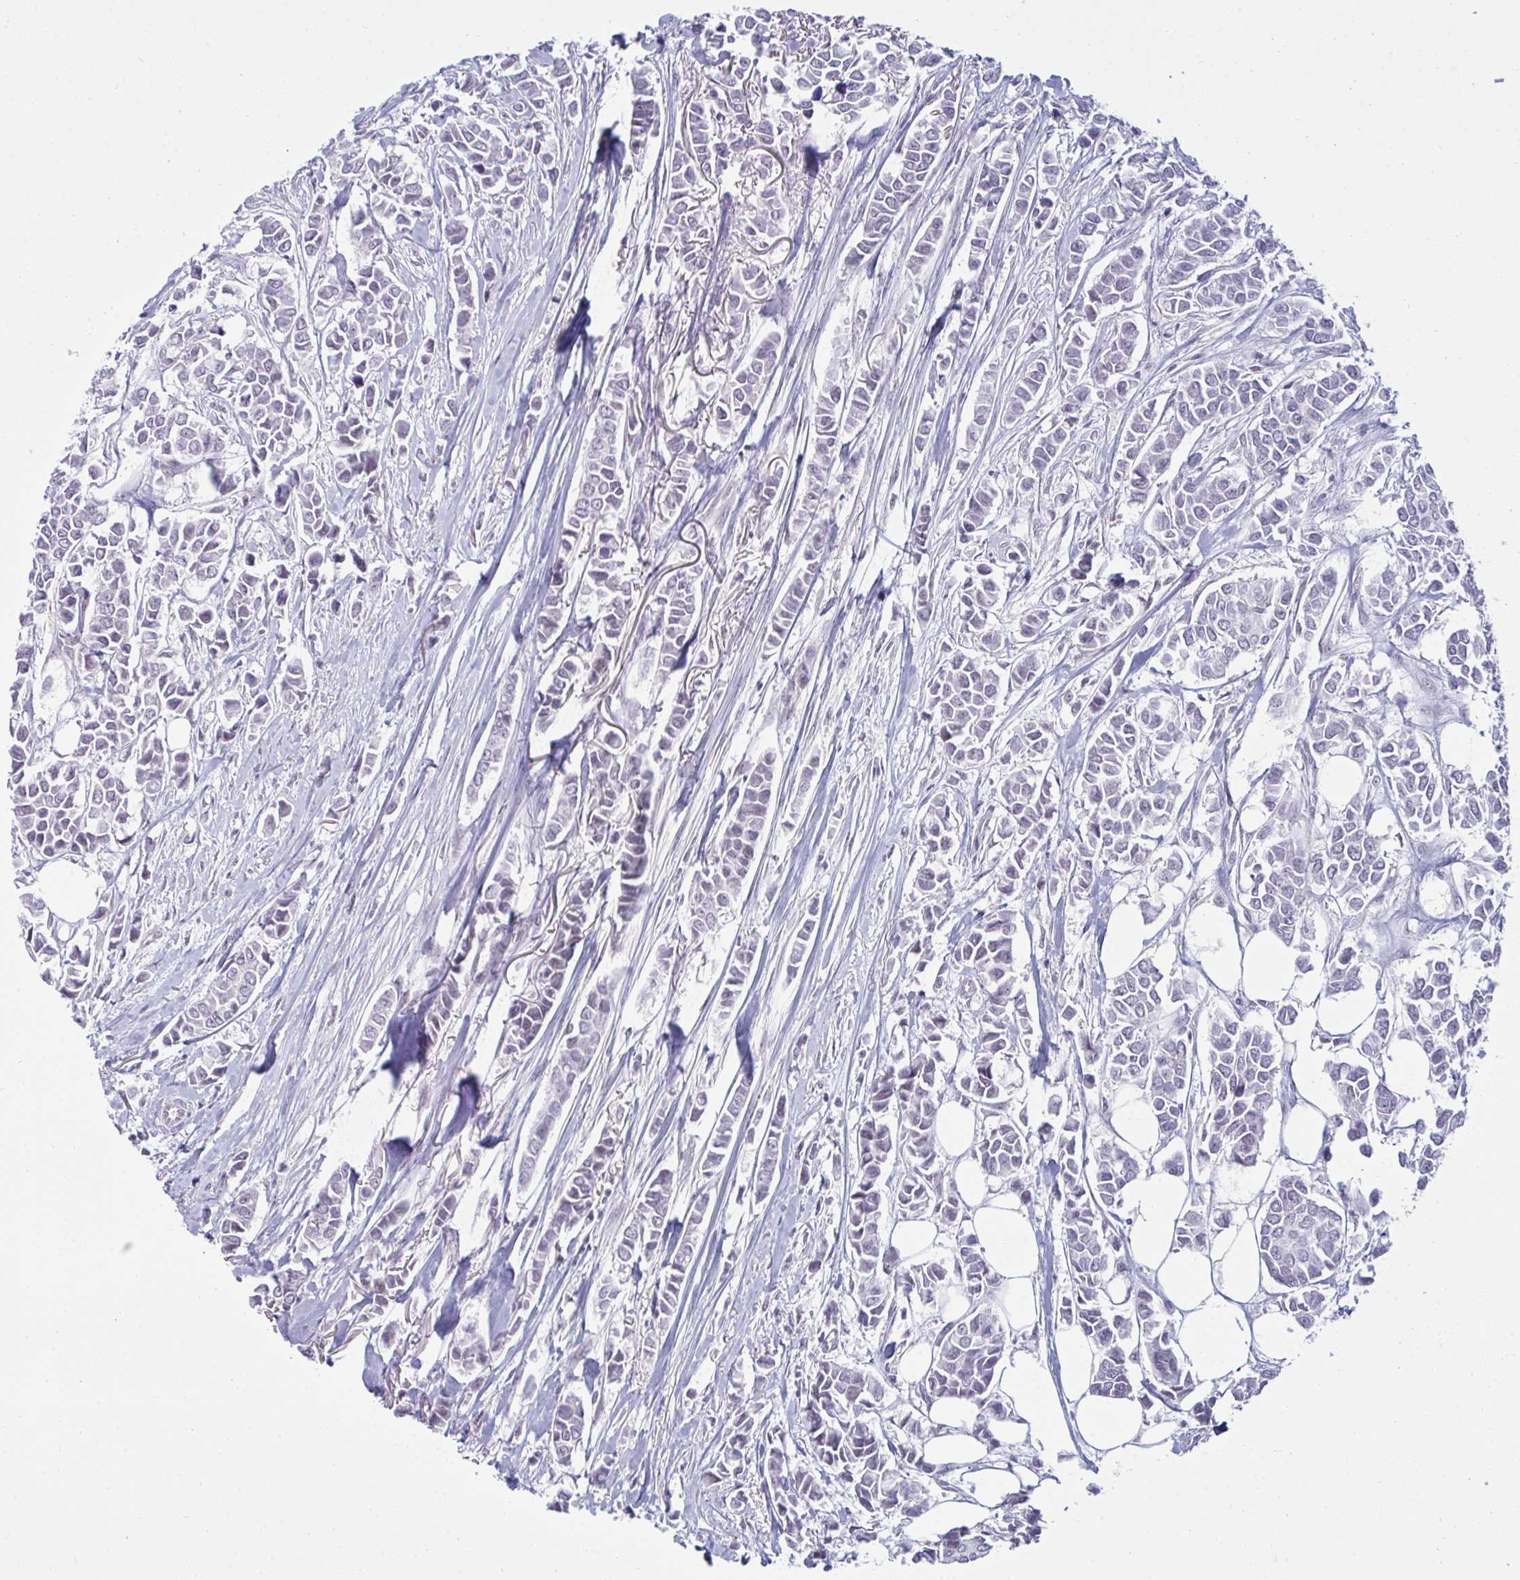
{"staining": {"intensity": "negative", "quantity": "none", "location": "none"}, "tissue": "breast cancer", "cell_type": "Tumor cells", "image_type": "cancer", "snomed": [{"axis": "morphology", "description": "Duct carcinoma"}, {"axis": "topography", "description": "Breast"}], "caption": "Immunohistochemistry (IHC) of human breast infiltrating ductal carcinoma displays no expression in tumor cells.", "gene": "RNASEH1", "patient": {"sex": "female", "age": 84}}